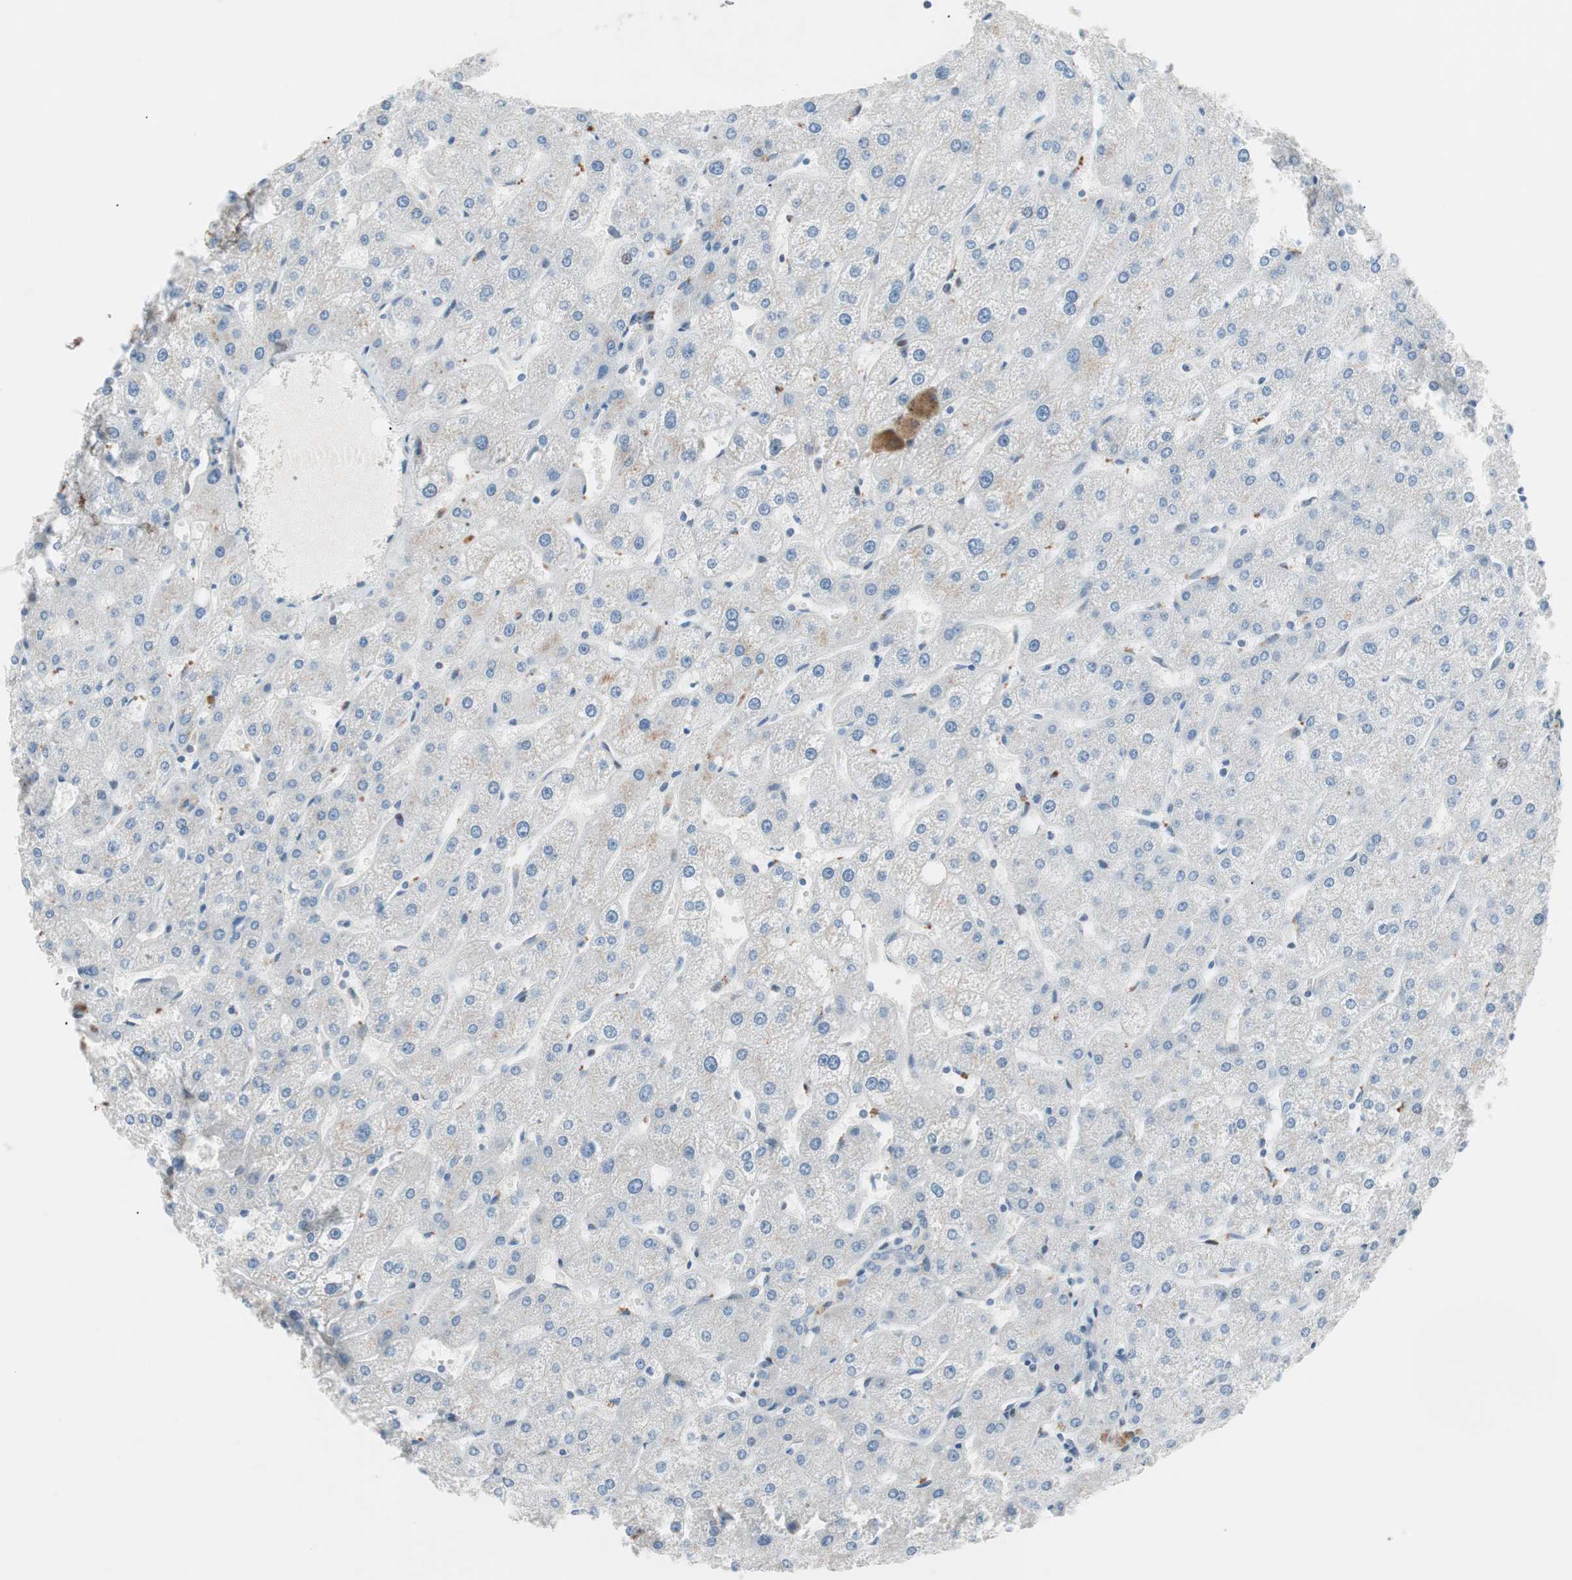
{"staining": {"intensity": "negative", "quantity": "none", "location": "none"}, "tissue": "liver", "cell_type": "Cholangiocytes", "image_type": "normal", "snomed": [{"axis": "morphology", "description": "Normal tissue, NOS"}, {"axis": "topography", "description": "Liver"}], "caption": "Protein analysis of normal liver reveals no significant positivity in cholangiocytes. (Stains: DAB (3,3'-diaminobenzidine) IHC with hematoxylin counter stain, Microscopy: brightfield microscopy at high magnification).", "gene": "FOSL1", "patient": {"sex": "male", "age": 67}}